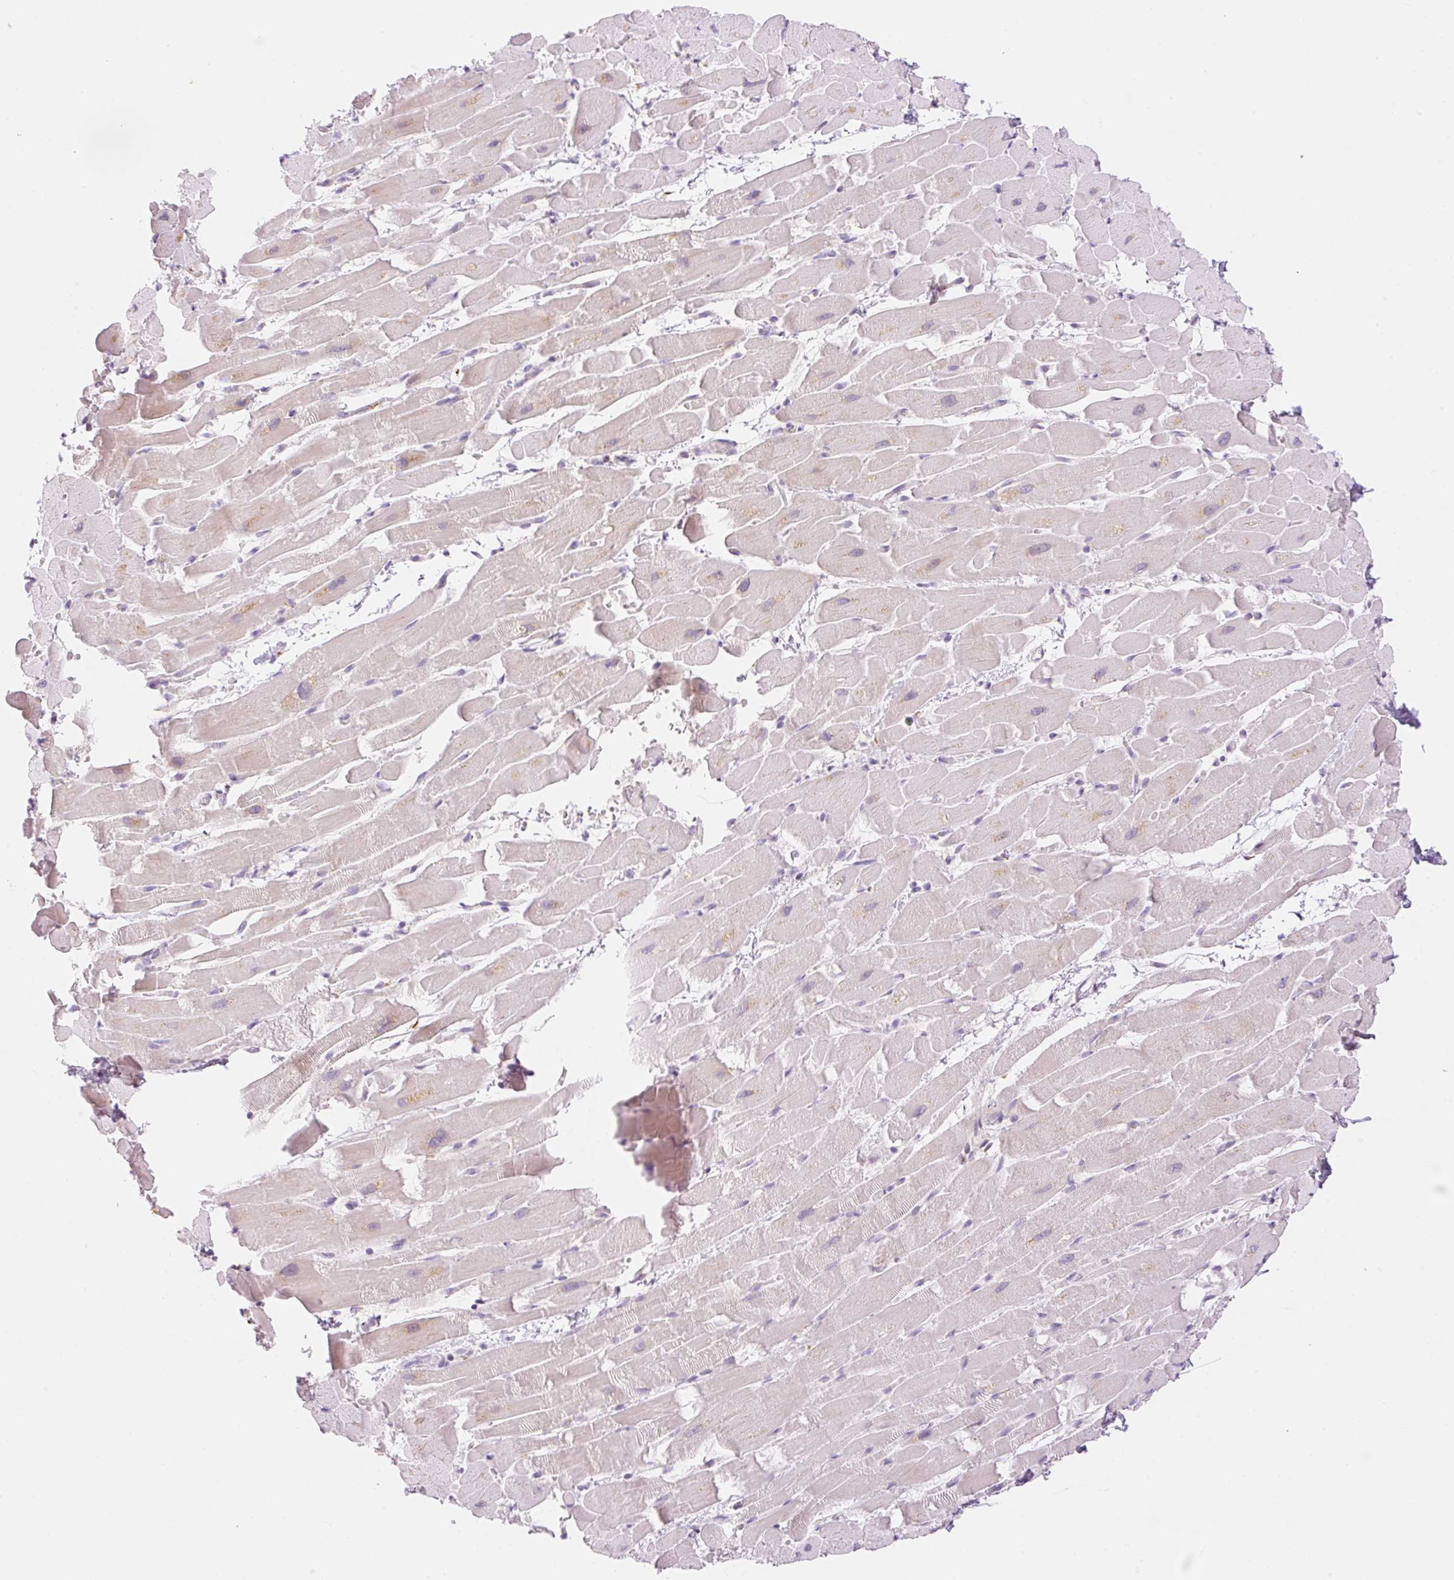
{"staining": {"intensity": "weak", "quantity": "<25%", "location": "cytoplasmic/membranous"}, "tissue": "heart muscle", "cell_type": "Cardiomyocytes", "image_type": "normal", "snomed": [{"axis": "morphology", "description": "Normal tissue, NOS"}, {"axis": "topography", "description": "Heart"}], "caption": "Immunohistochemical staining of unremarkable human heart muscle shows no significant staining in cardiomyocytes. (IHC, brightfield microscopy, high magnification).", "gene": "SPRYD4", "patient": {"sex": "male", "age": 37}}